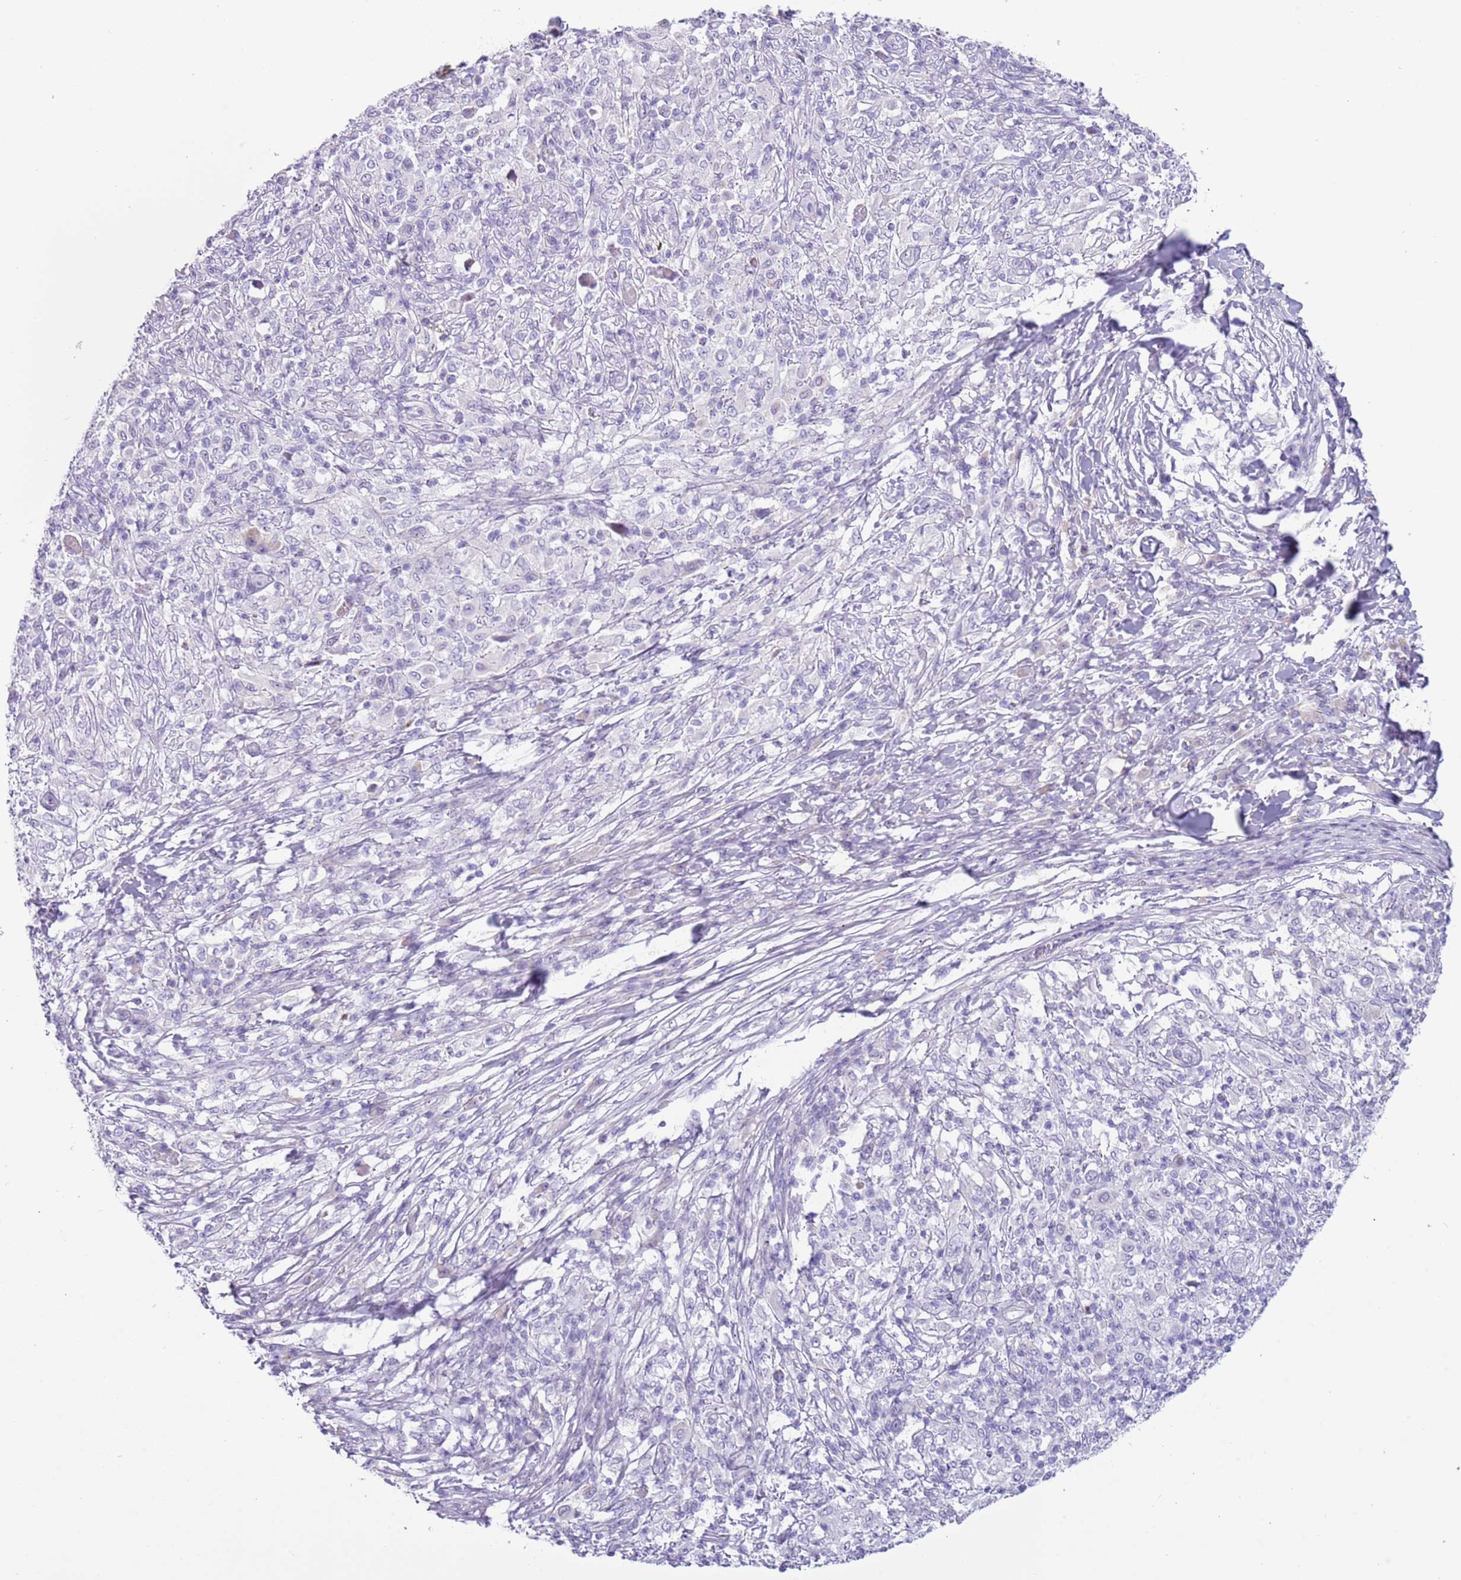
{"staining": {"intensity": "negative", "quantity": "none", "location": "none"}, "tissue": "melanoma", "cell_type": "Tumor cells", "image_type": "cancer", "snomed": [{"axis": "morphology", "description": "Malignant melanoma, NOS"}, {"axis": "topography", "description": "Skin"}], "caption": "Malignant melanoma was stained to show a protein in brown. There is no significant expression in tumor cells. (DAB immunohistochemistry (IHC), high magnification).", "gene": "NBPF6", "patient": {"sex": "male", "age": 66}}